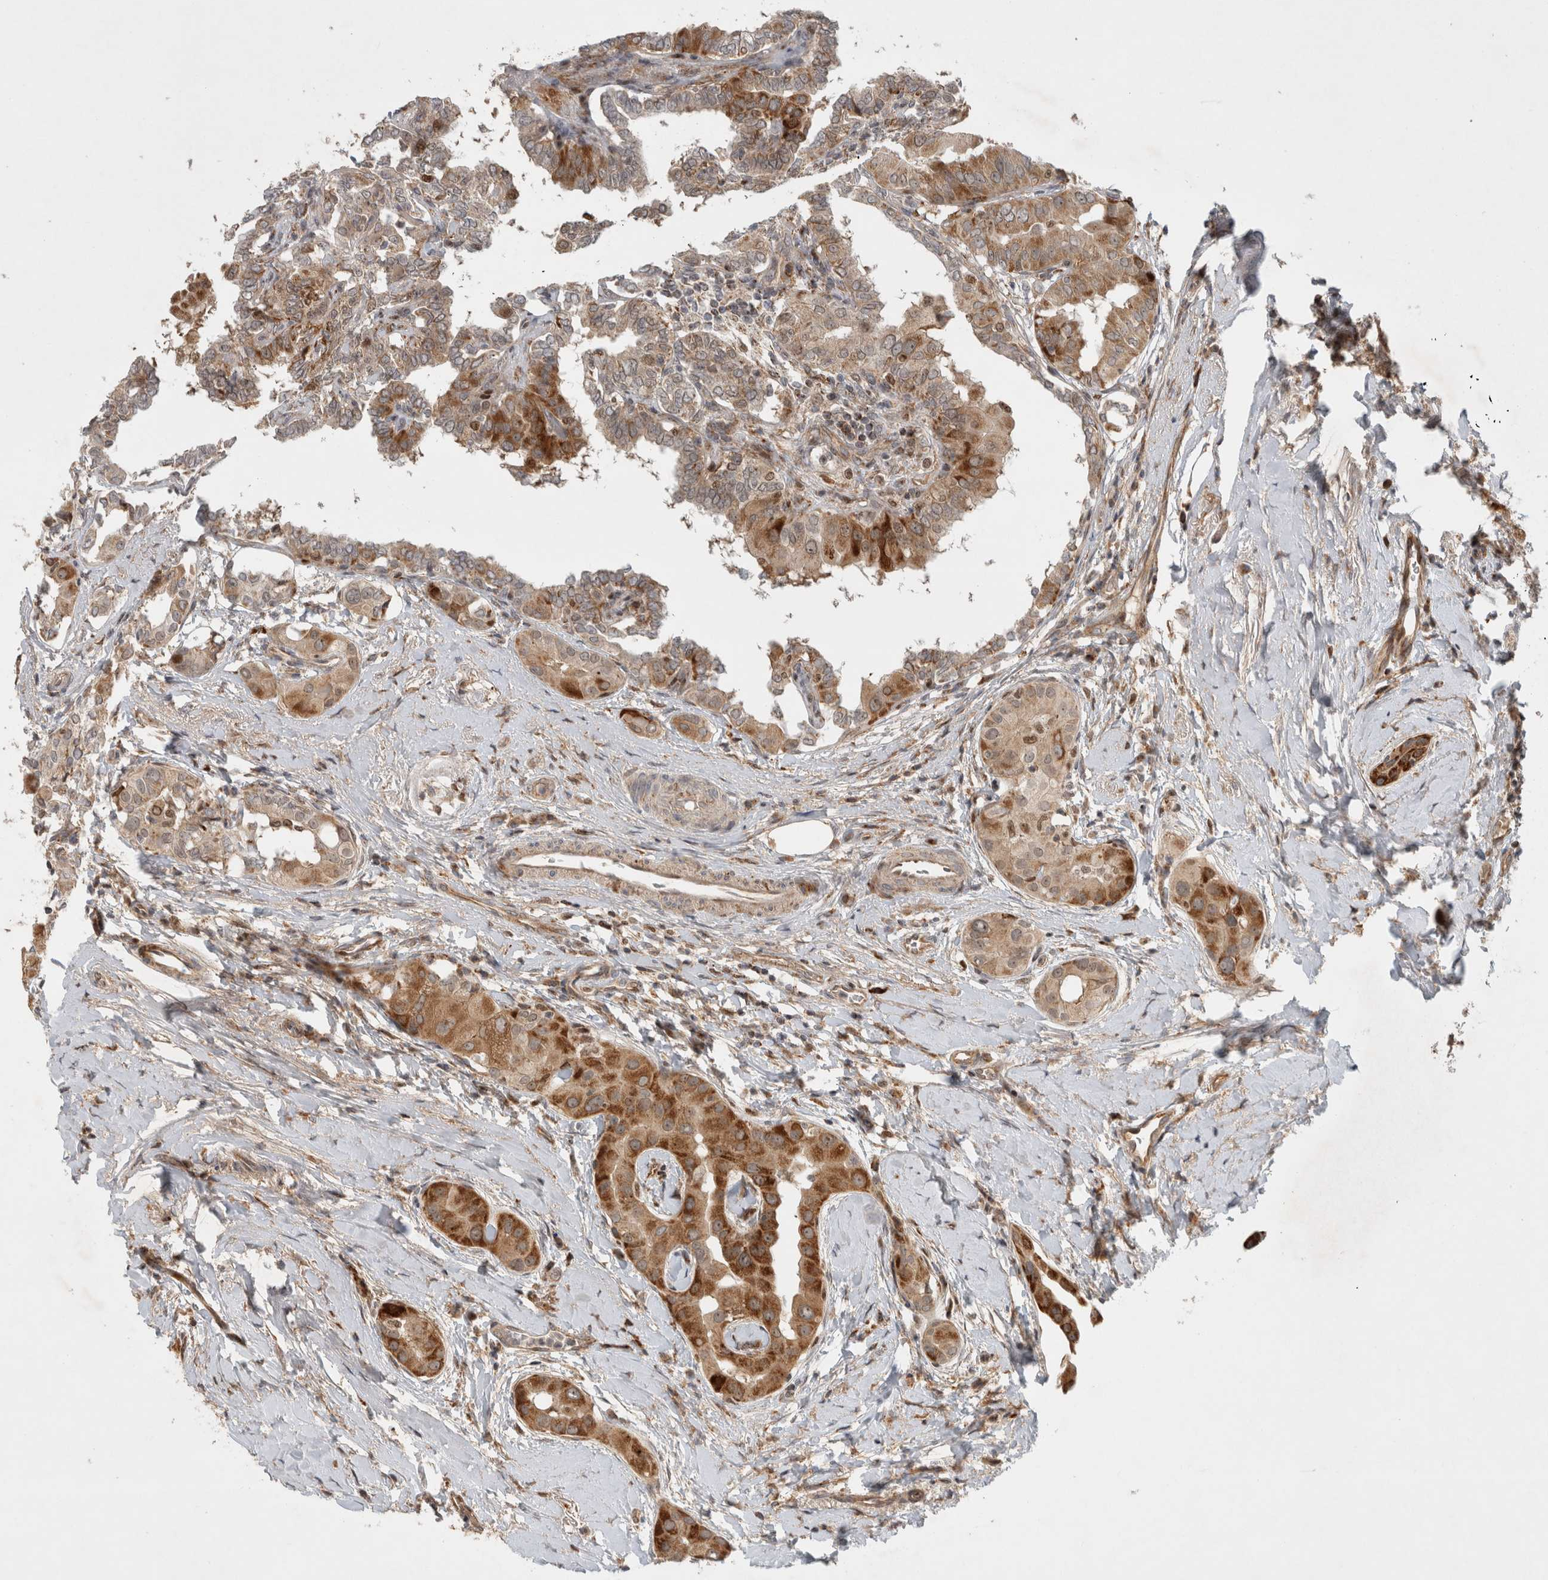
{"staining": {"intensity": "moderate", "quantity": ">75%", "location": "cytoplasmic/membranous"}, "tissue": "thyroid cancer", "cell_type": "Tumor cells", "image_type": "cancer", "snomed": [{"axis": "morphology", "description": "Papillary adenocarcinoma, NOS"}, {"axis": "topography", "description": "Thyroid gland"}], "caption": "This is an image of immunohistochemistry (IHC) staining of papillary adenocarcinoma (thyroid), which shows moderate expression in the cytoplasmic/membranous of tumor cells.", "gene": "INSRR", "patient": {"sex": "male", "age": 33}}